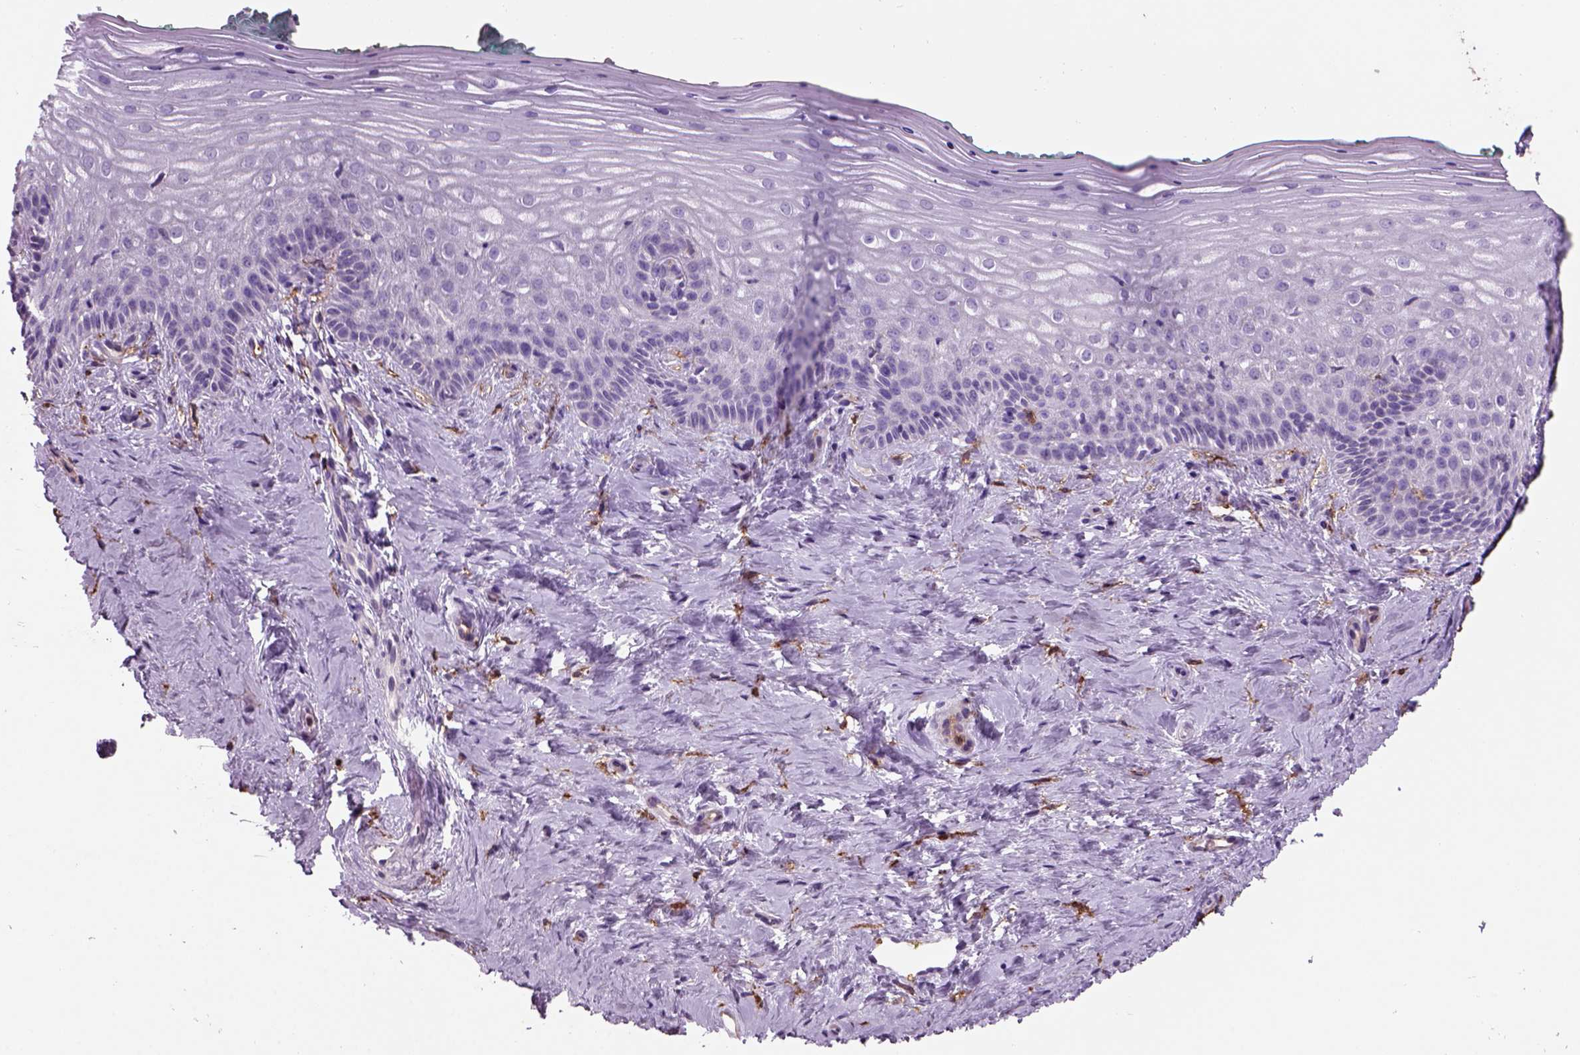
{"staining": {"intensity": "negative", "quantity": "none", "location": "none"}, "tissue": "vagina", "cell_type": "Squamous epithelial cells", "image_type": "normal", "snomed": [{"axis": "morphology", "description": "Normal tissue, NOS"}, {"axis": "topography", "description": "Vagina"}], "caption": "IHC histopathology image of normal vagina: vagina stained with DAB demonstrates no significant protein expression in squamous epithelial cells. Brightfield microscopy of immunohistochemistry (IHC) stained with DAB (brown) and hematoxylin (blue), captured at high magnification.", "gene": "CD14", "patient": {"sex": "female", "age": 45}}